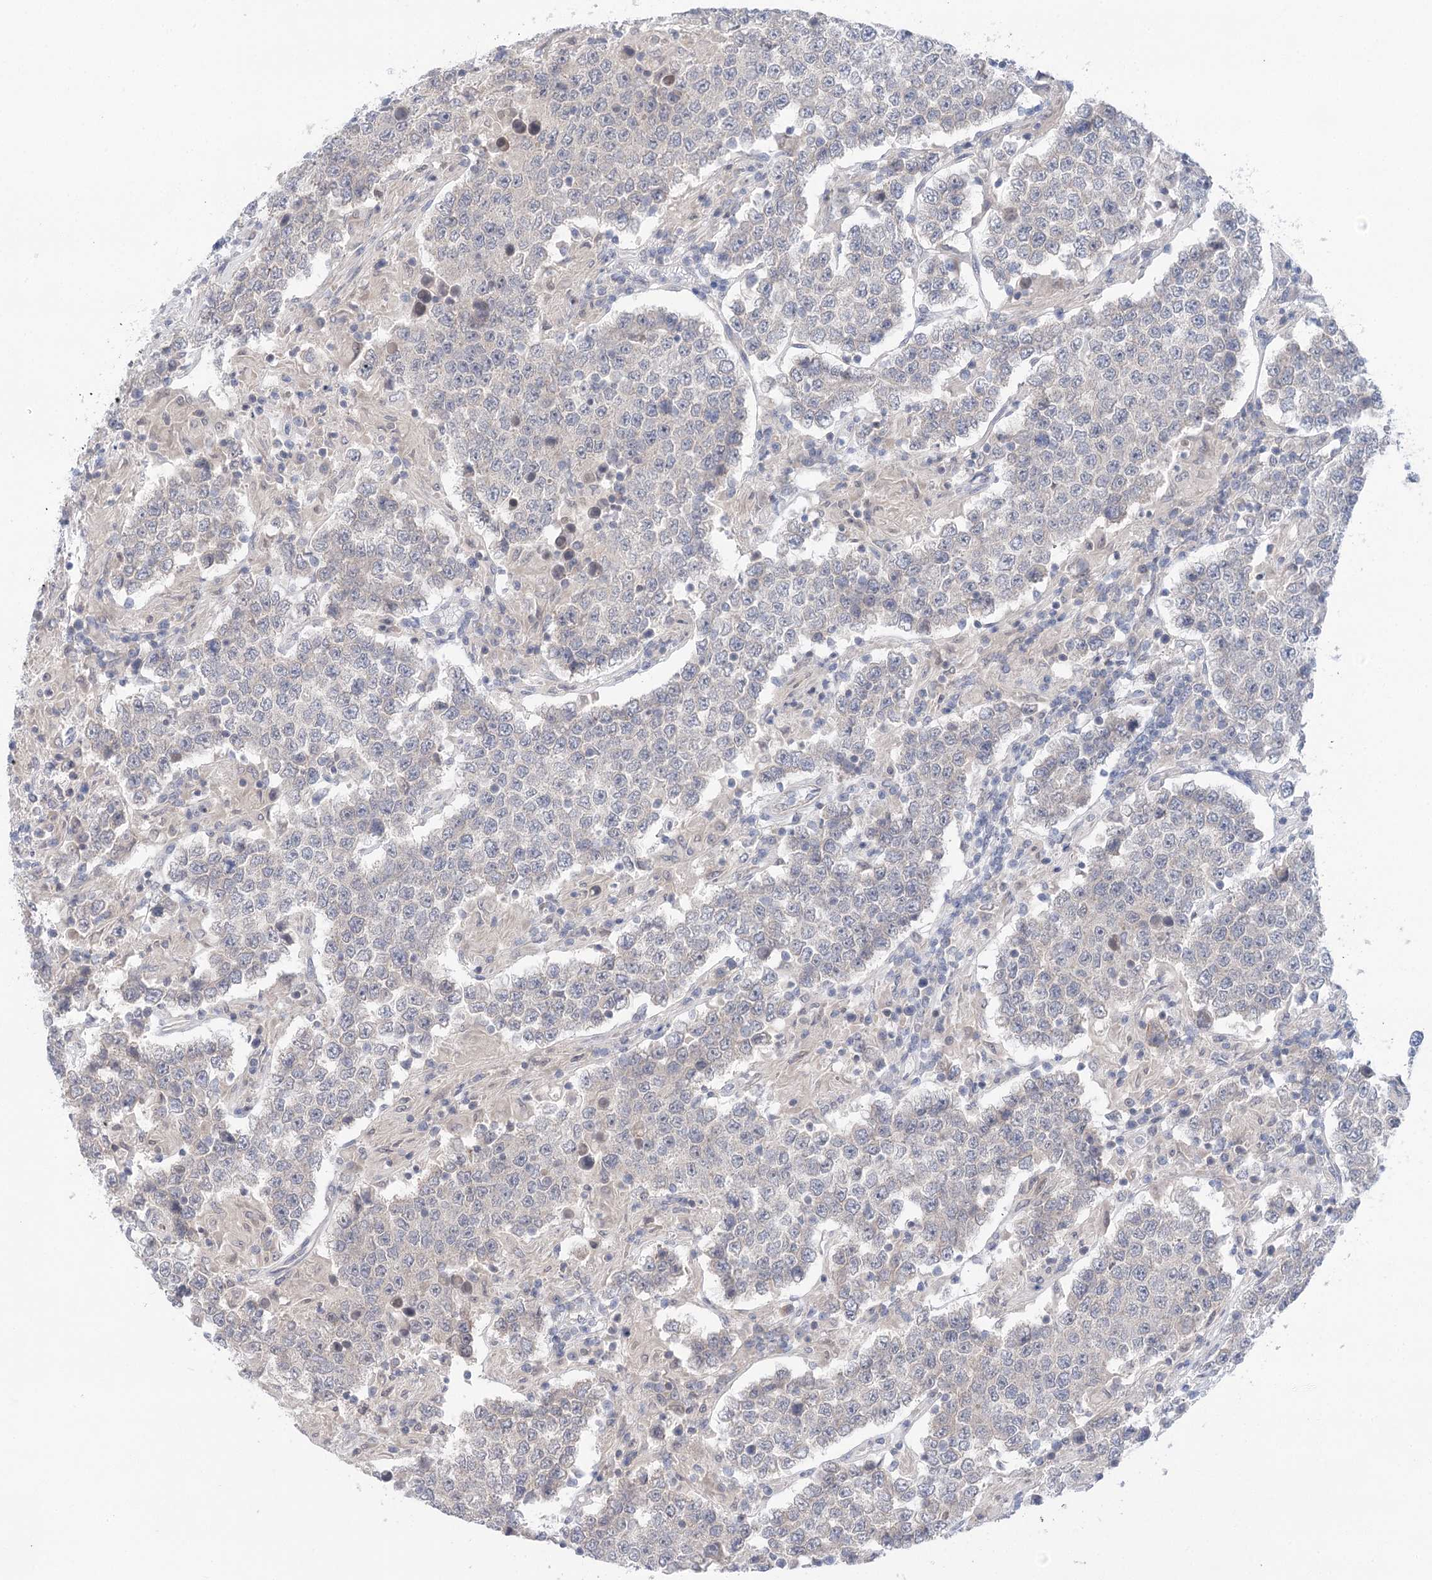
{"staining": {"intensity": "negative", "quantity": "none", "location": "none"}, "tissue": "testis cancer", "cell_type": "Tumor cells", "image_type": "cancer", "snomed": [{"axis": "morphology", "description": "Normal tissue, NOS"}, {"axis": "morphology", "description": "Urothelial carcinoma, High grade"}, {"axis": "morphology", "description": "Seminoma, NOS"}, {"axis": "morphology", "description": "Carcinoma, Embryonal, NOS"}, {"axis": "topography", "description": "Urinary bladder"}, {"axis": "topography", "description": "Testis"}], "caption": "IHC micrograph of human testis cancer stained for a protein (brown), which shows no positivity in tumor cells. (DAB (3,3'-diaminobenzidine) immunohistochemistry (IHC) with hematoxylin counter stain).", "gene": "LALBA", "patient": {"sex": "male", "age": 41}}